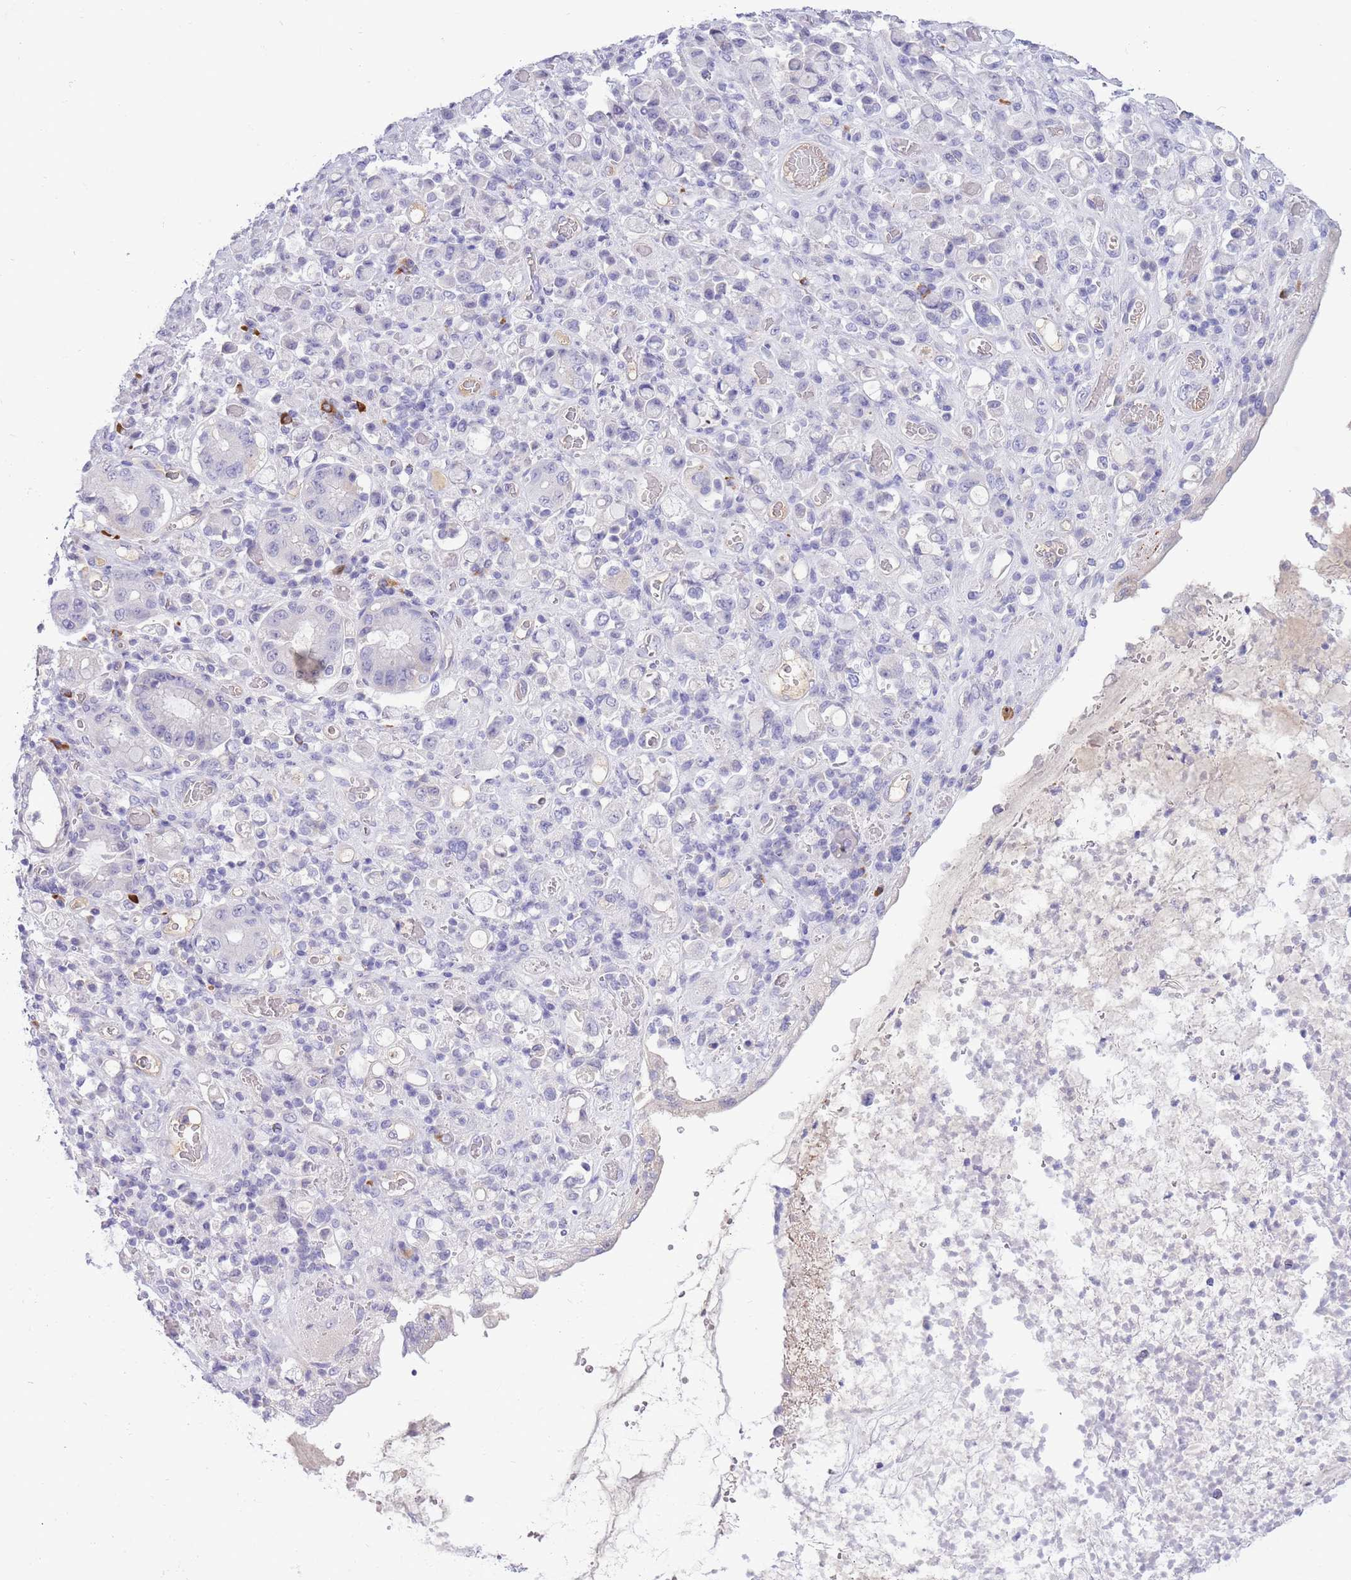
{"staining": {"intensity": "negative", "quantity": "none", "location": "none"}, "tissue": "stomach cancer", "cell_type": "Tumor cells", "image_type": "cancer", "snomed": [{"axis": "morphology", "description": "Normal tissue, NOS"}, {"axis": "morphology", "description": "Adenocarcinoma, NOS"}, {"axis": "topography", "description": "Stomach"}], "caption": "The image exhibits no staining of tumor cells in stomach cancer. (DAB (3,3'-diaminobenzidine) IHC visualized using brightfield microscopy, high magnification).", "gene": "ASAP3", "patient": {"sex": "female", "age": 79}}